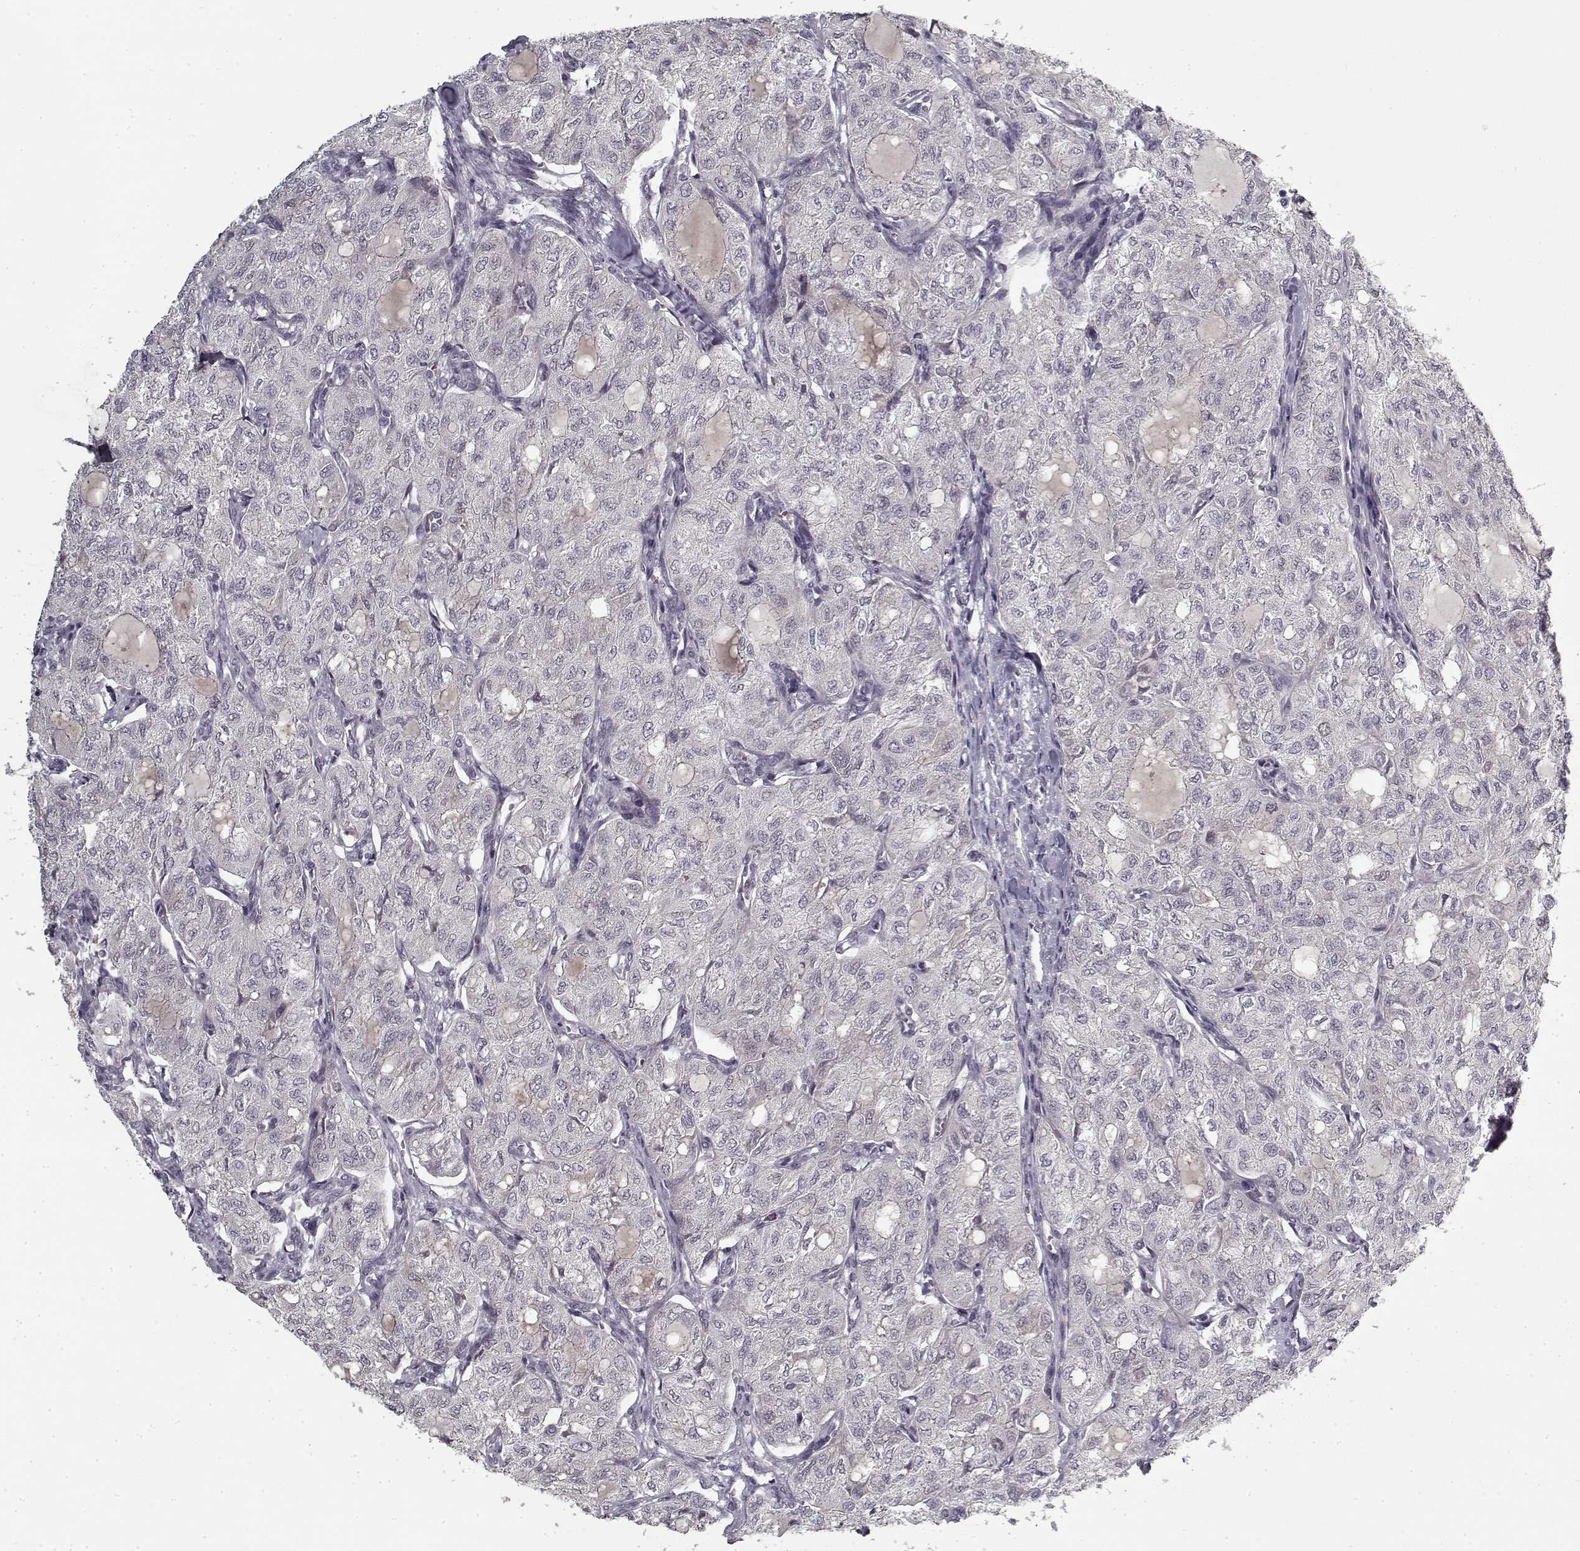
{"staining": {"intensity": "negative", "quantity": "none", "location": "none"}, "tissue": "thyroid cancer", "cell_type": "Tumor cells", "image_type": "cancer", "snomed": [{"axis": "morphology", "description": "Follicular adenoma carcinoma, NOS"}, {"axis": "topography", "description": "Thyroid gland"}], "caption": "A histopathology image of thyroid follicular adenoma carcinoma stained for a protein reveals no brown staining in tumor cells.", "gene": "LAMA2", "patient": {"sex": "male", "age": 75}}